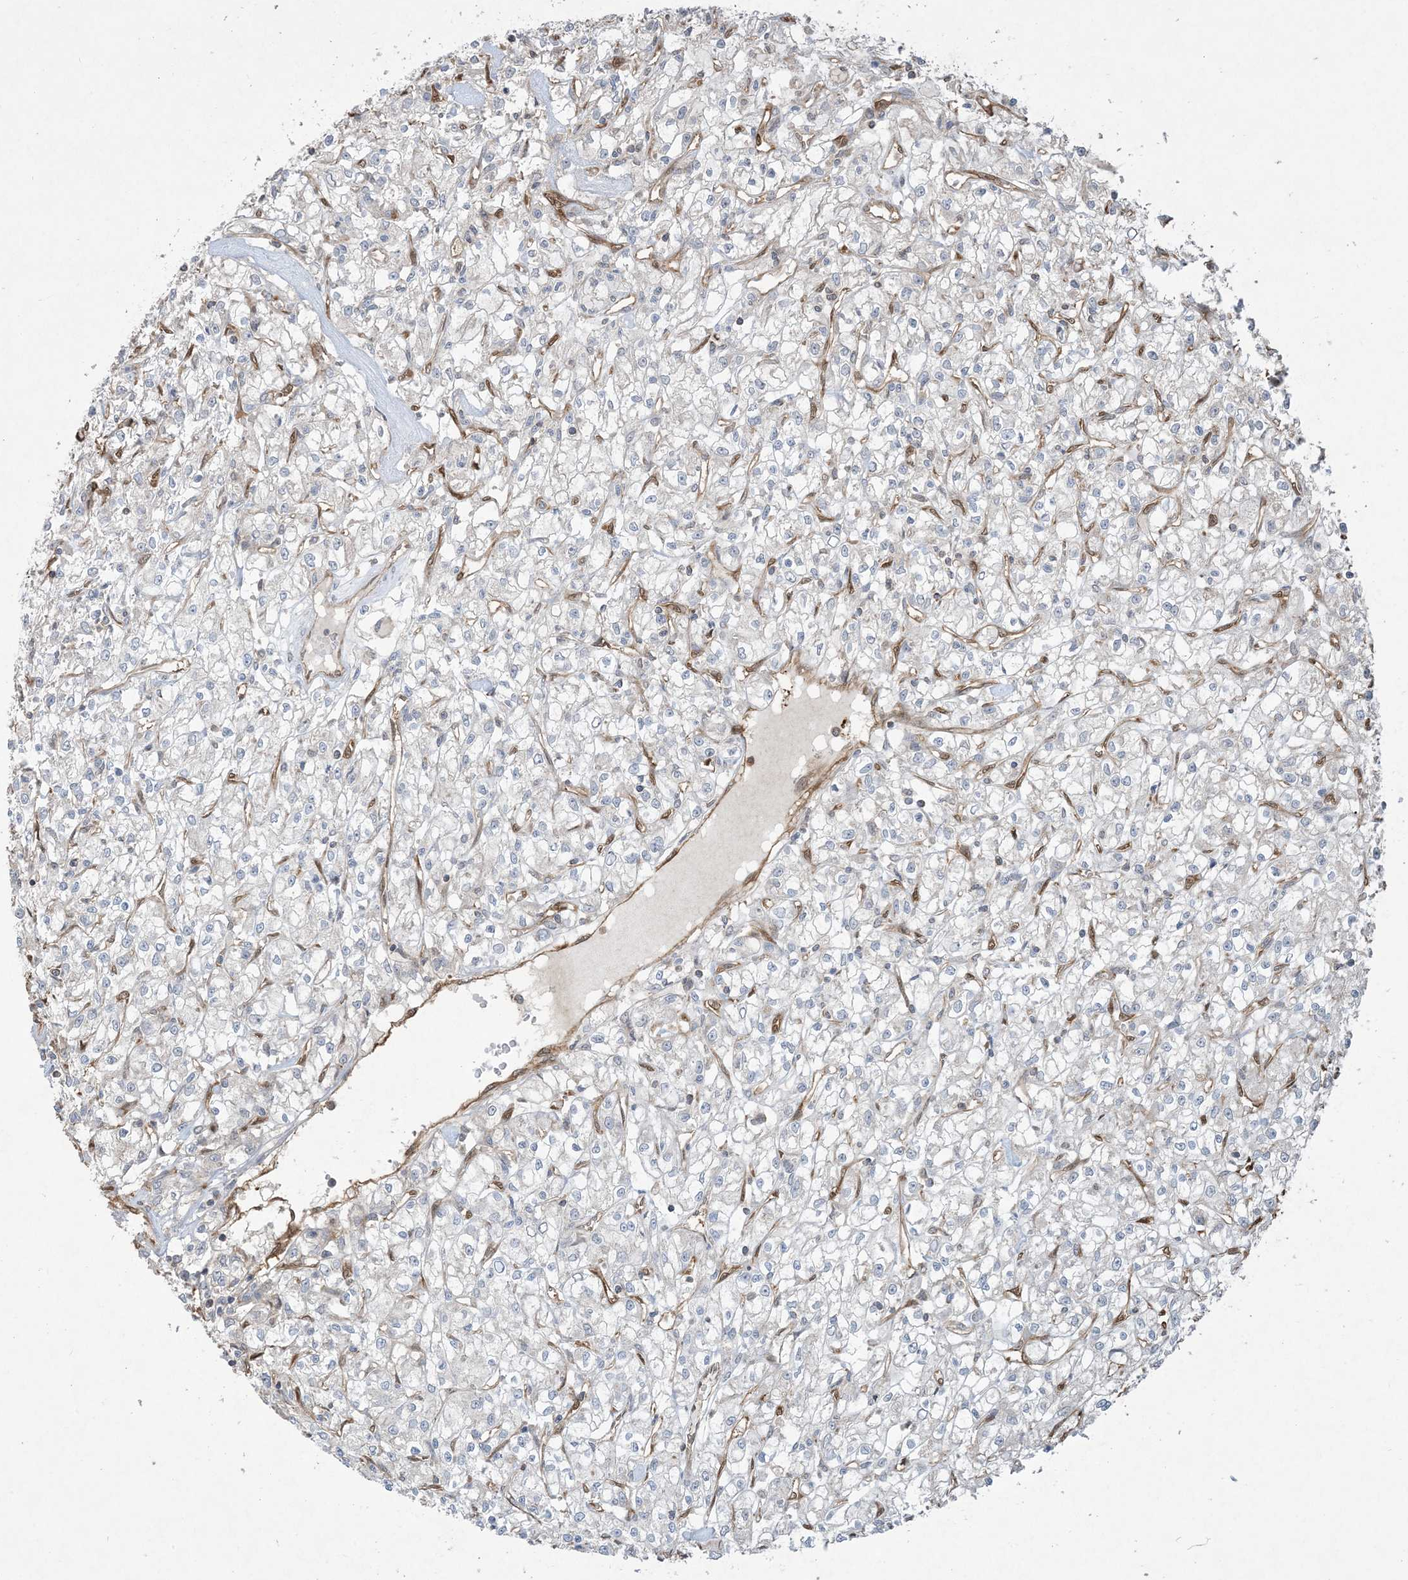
{"staining": {"intensity": "negative", "quantity": "none", "location": "none"}, "tissue": "renal cancer", "cell_type": "Tumor cells", "image_type": "cancer", "snomed": [{"axis": "morphology", "description": "Adenocarcinoma, NOS"}, {"axis": "topography", "description": "Kidney"}], "caption": "IHC image of human renal cancer stained for a protein (brown), which exhibits no expression in tumor cells.", "gene": "PPM1F", "patient": {"sex": "female", "age": 59}}